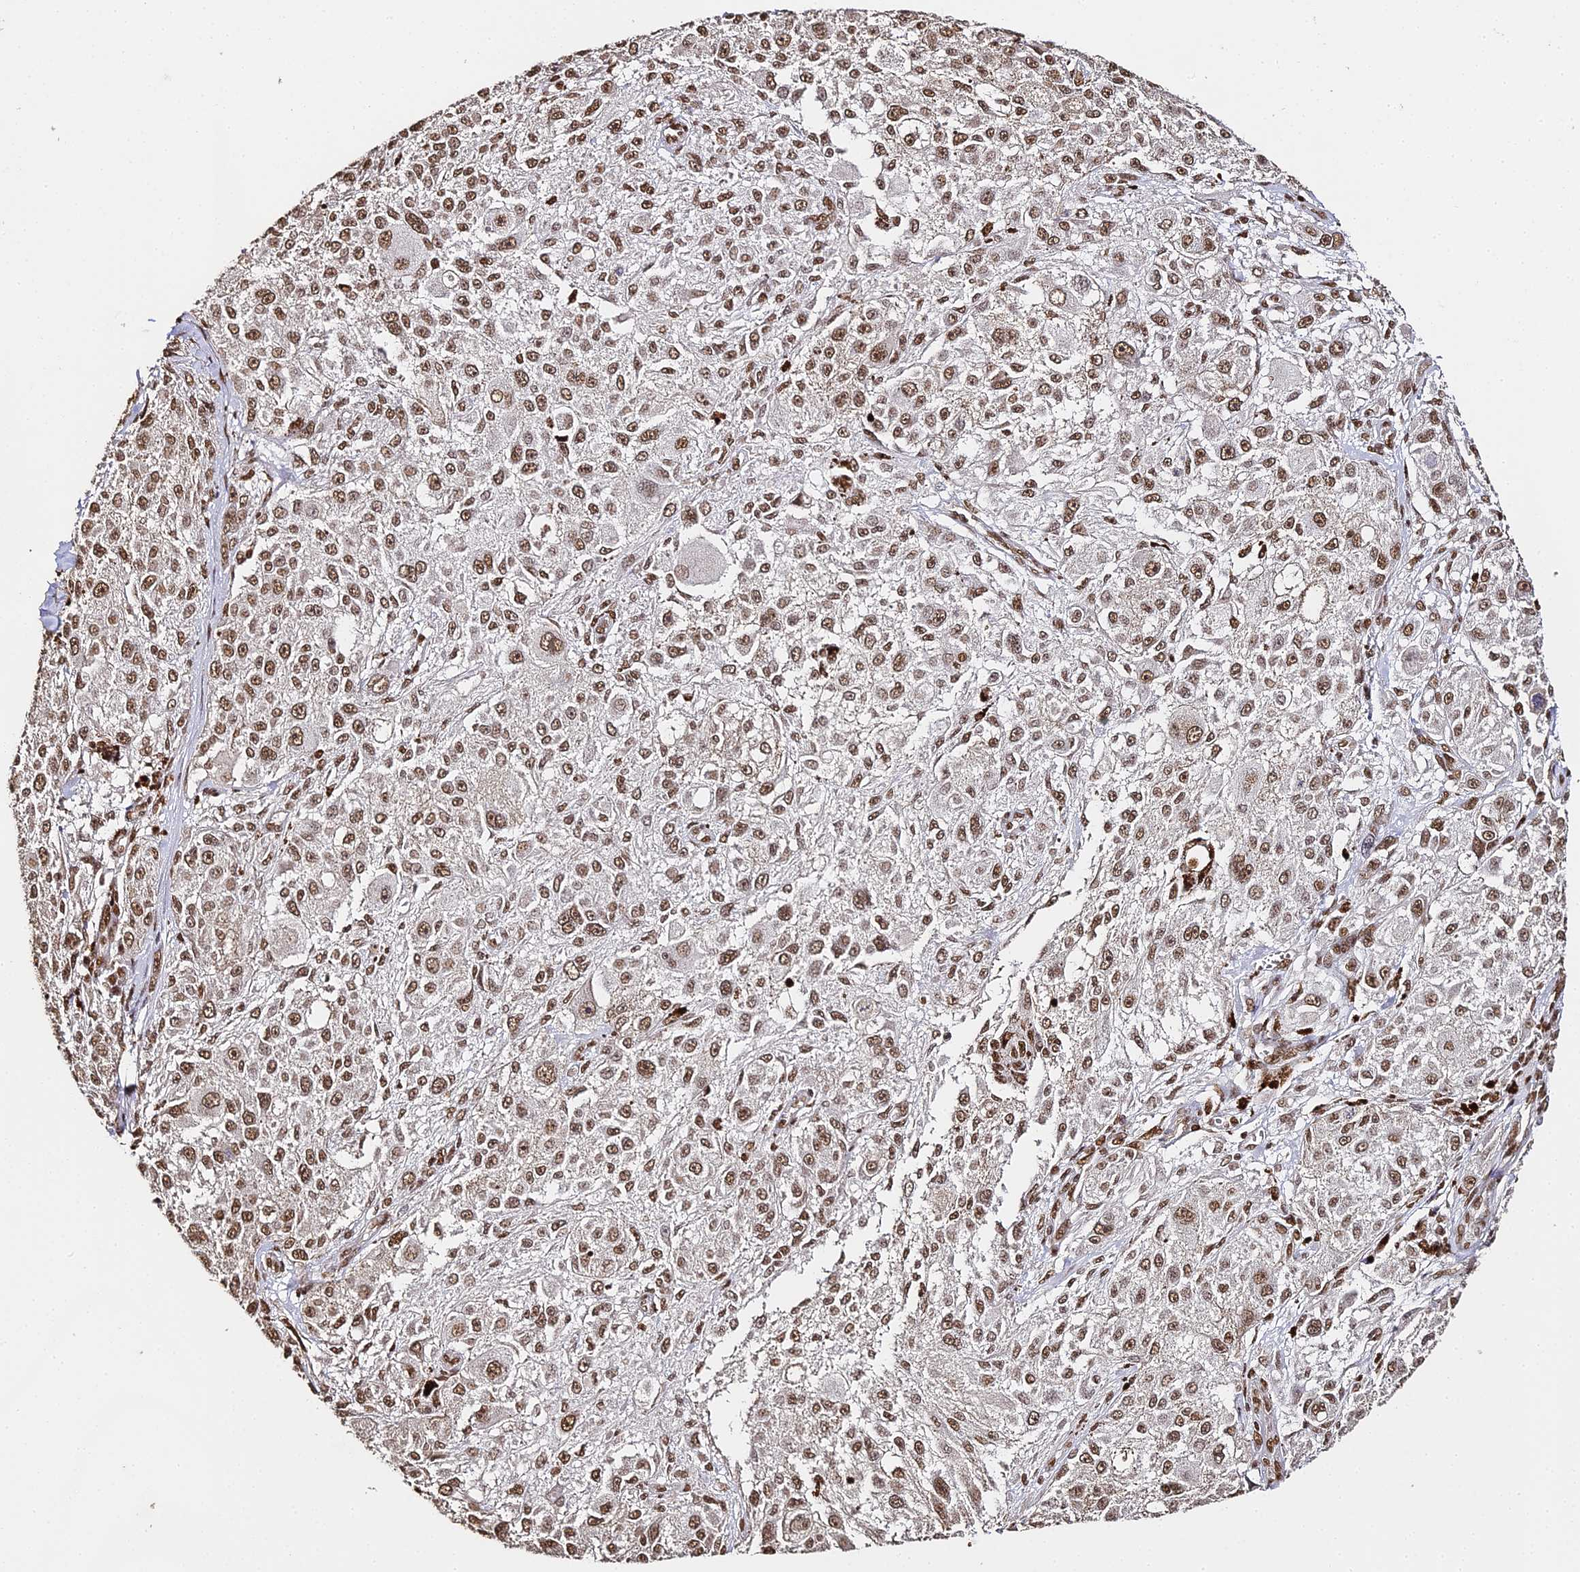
{"staining": {"intensity": "moderate", "quantity": ">75%", "location": "nuclear"}, "tissue": "melanoma", "cell_type": "Tumor cells", "image_type": "cancer", "snomed": [{"axis": "morphology", "description": "Necrosis, NOS"}, {"axis": "morphology", "description": "Malignant melanoma, NOS"}, {"axis": "topography", "description": "Skin"}], "caption": "Immunohistochemistry (DAB (3,3'-diaminobenzidine)) staining of human malignant melanoma displays moderate nuclear protein staining in approximately >75% of tumor cells. The protein of interest is stained brown, and the nuclei are stained in blue (DAB IHC with brightfield microscopy, high magnification).", "gene": "HNRNPA1", "patient": {"sex": "female", "age": 87}}